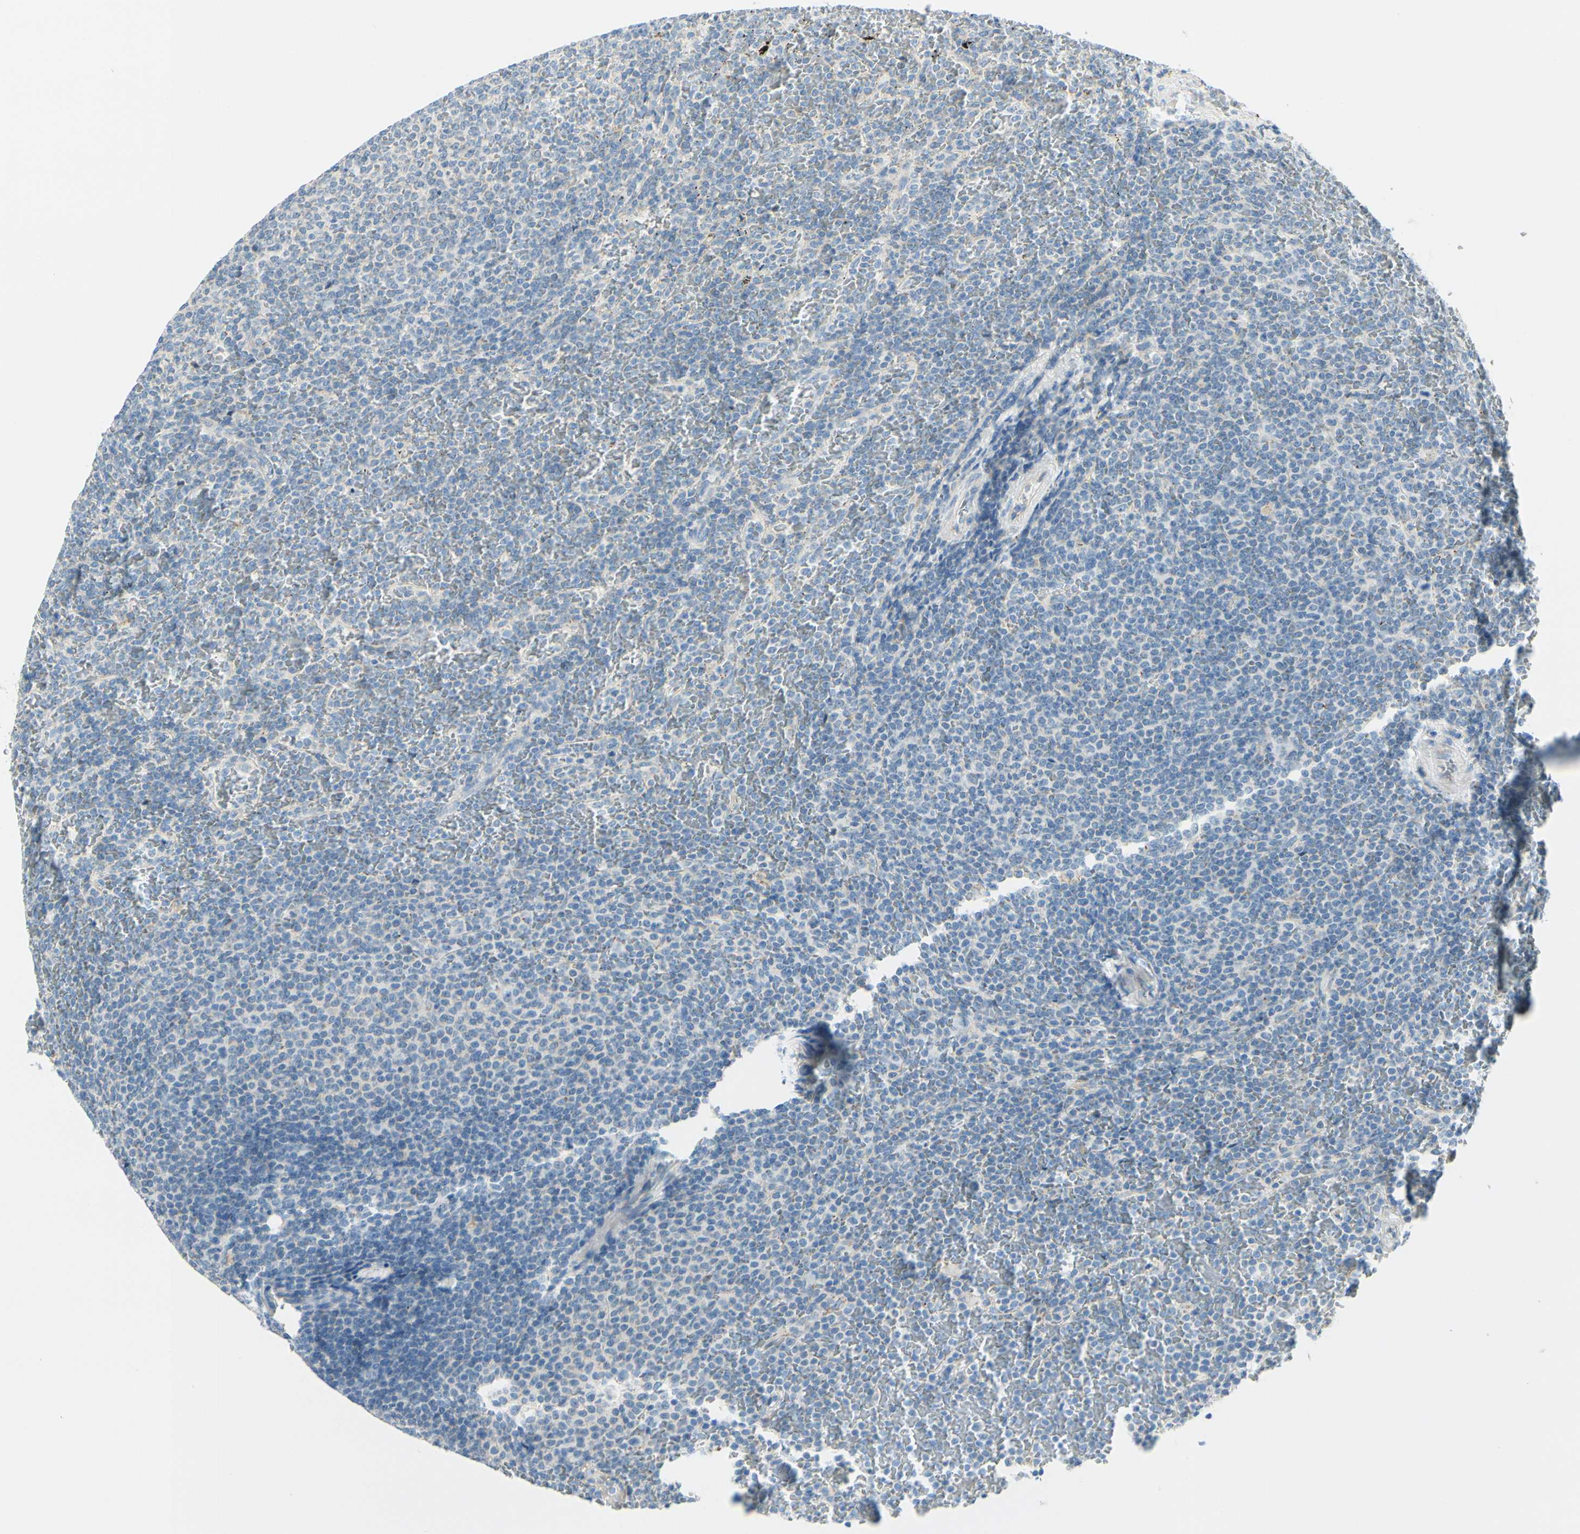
{"staining": {"intensity": "negative", "quantity": "none", "location": "none"}, "tissue": "lymphoma", "cell_type": "Tumor cells", "image_type": "cancer", "snomed": [{"axis": "morphology", "description": "Malignant lymphoma, non-Hodgkin's type, Low grade"}, {"axis": "topography", "description": "Spleen"}], "caption": "Histopathology image shows no protein staining in tumor cells of lymphoma tissue. (IHC, brightfield microscopy, high magnification).", "gene": "GALNT5", "patient": {"sex": "female", "age": 77}}